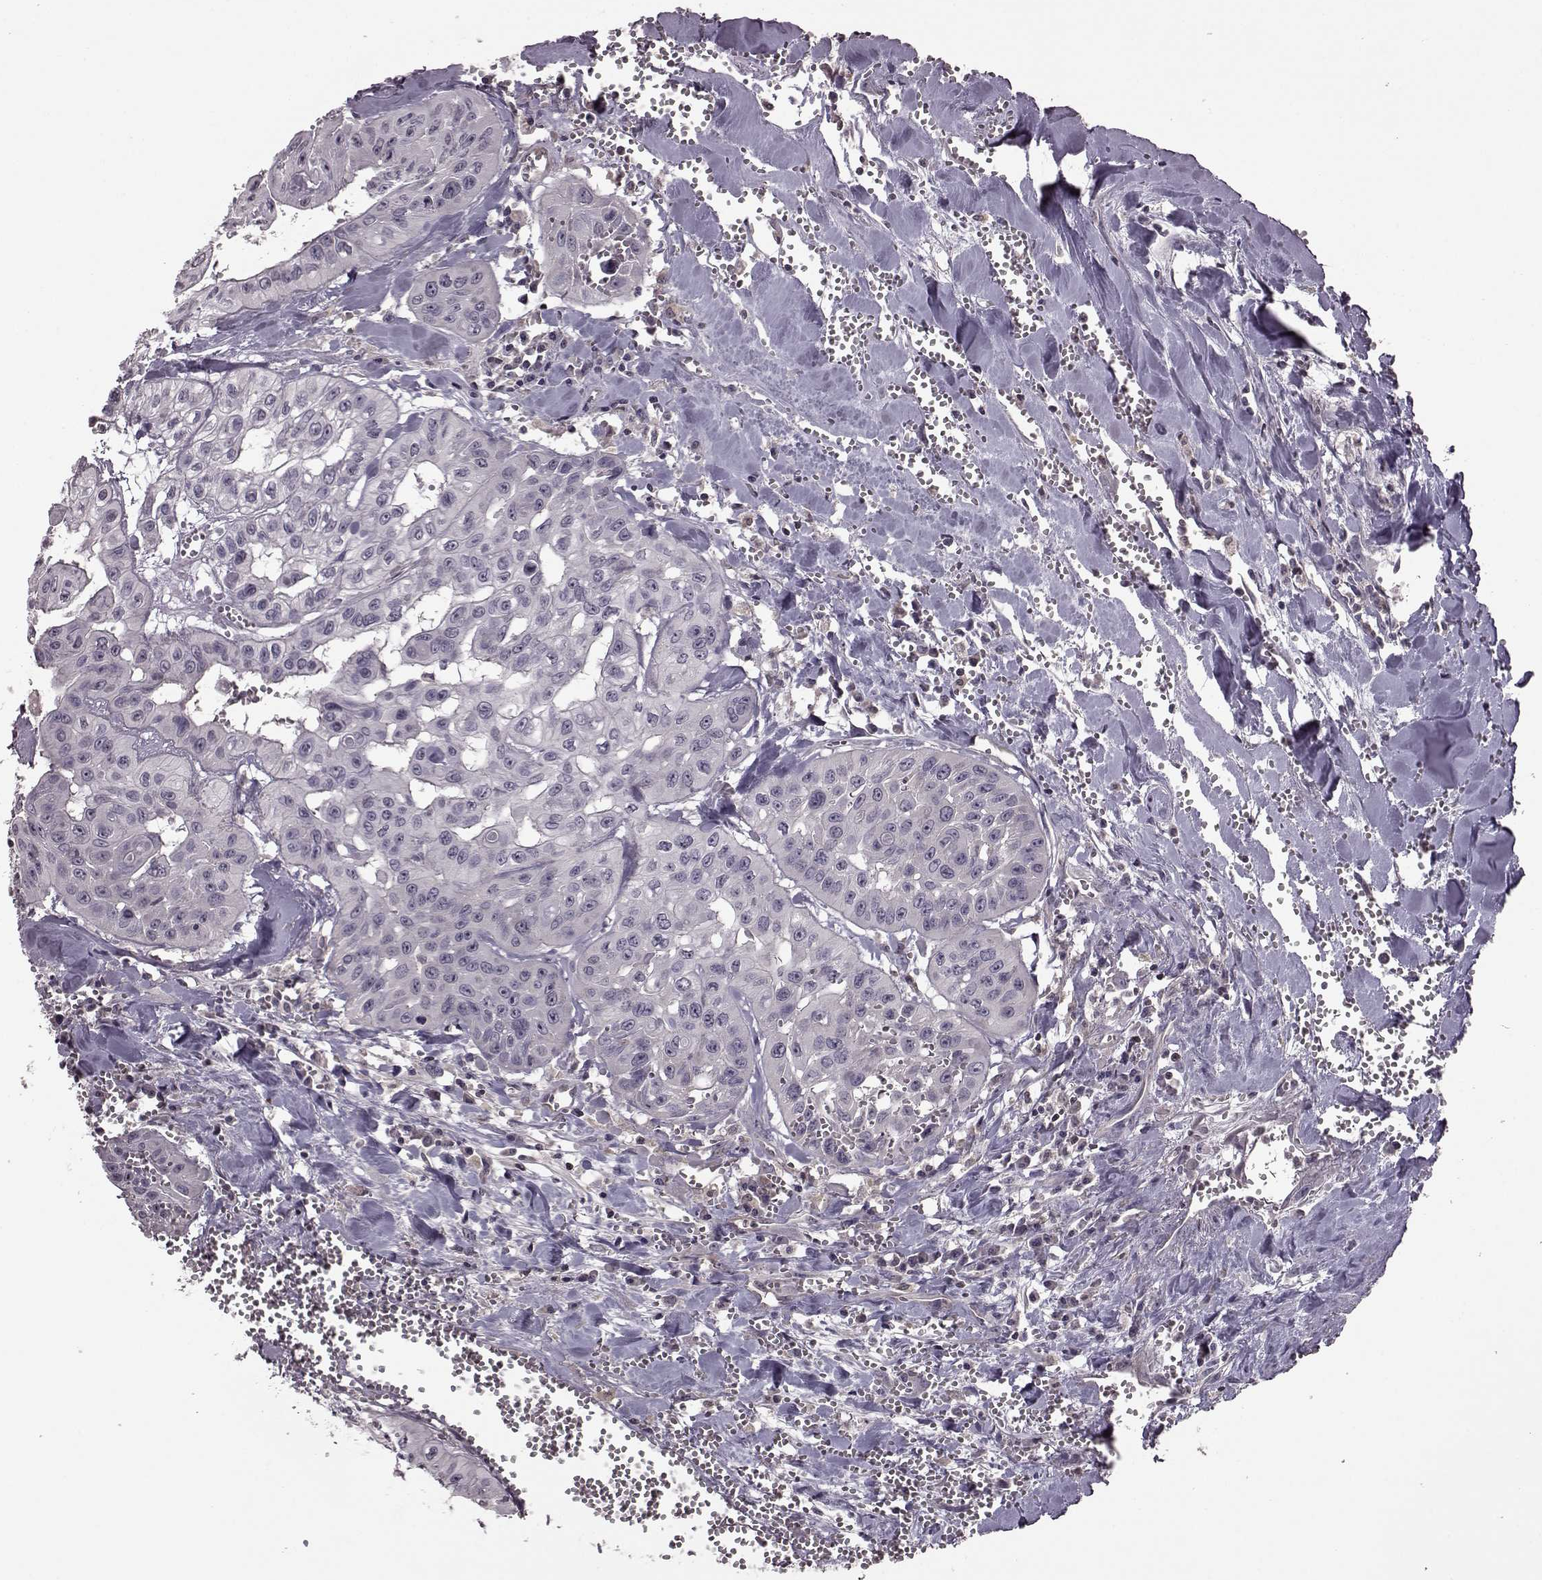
{"staining": {"intensity": "negative", "quantity": "none", "location": "none"}, "tissue": "head and neck cancer", "cell_type": "Tumor cells", "image_type": "cancer", "snomed": [{"axis": "morphology", "description": "Adenocarcinoma, NOS"}, {"axis": "topography", "description": "Head-Neck"}], "caption": "The immunohistochemistry histopathology image has no significant staining in tumor cells of adenocarcinoma (head and neck) tissue. (DAB immunohistochemistry, high magnification).", "gene": "CDC42SE1", "patient": {"sex": "male", "age": 73}}